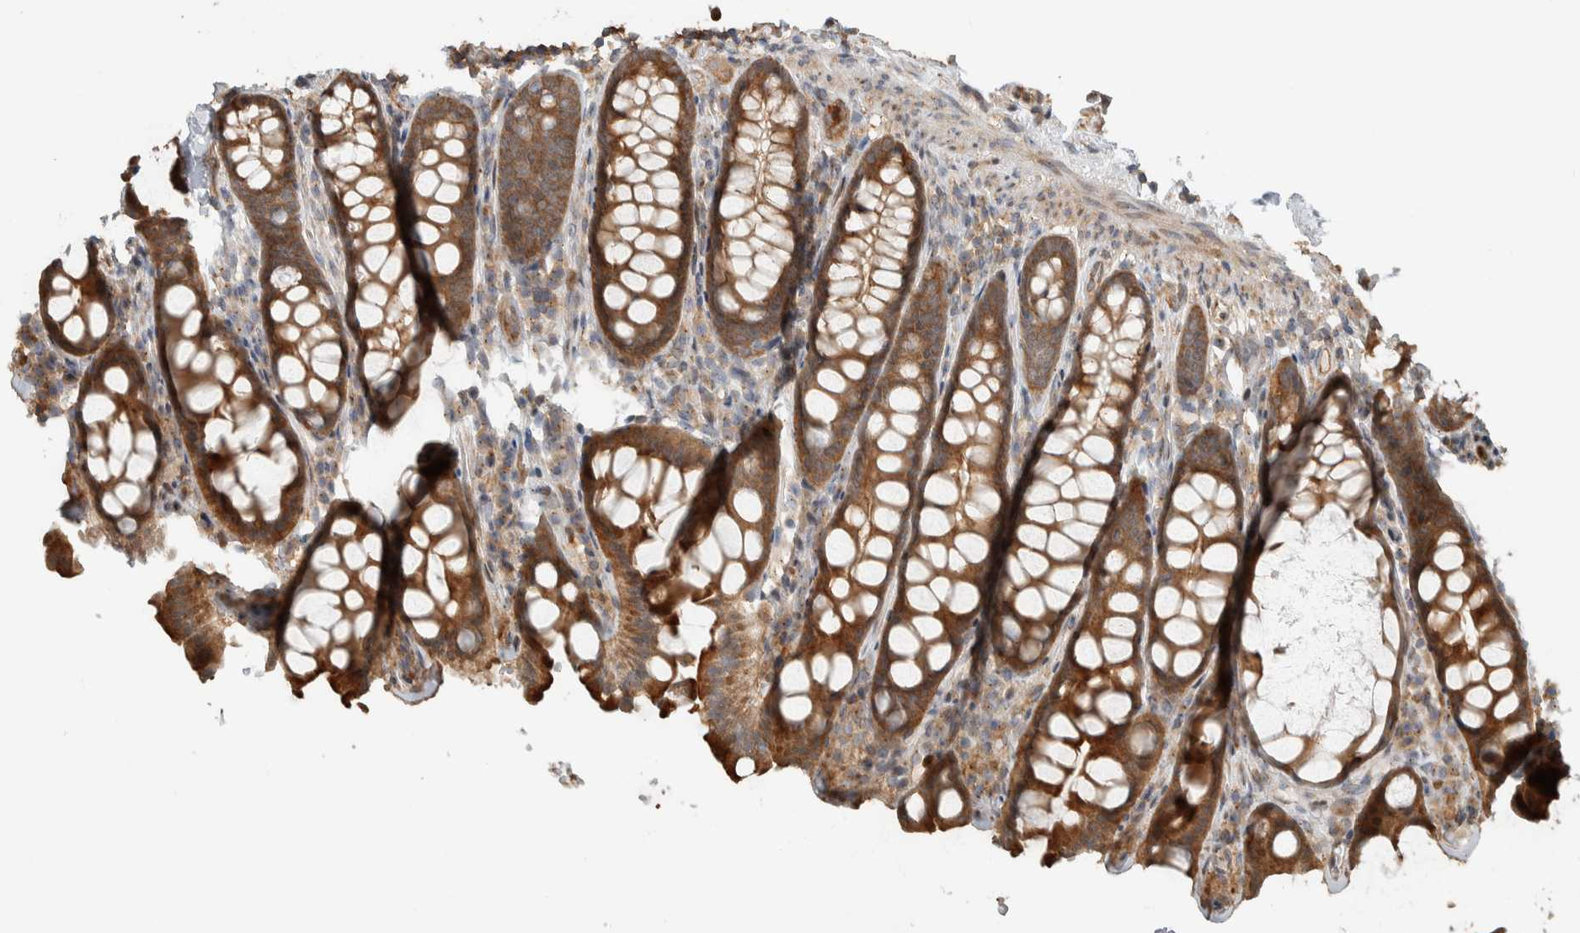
{"staining": {"intensity": "moderate", "quantity": ">75%", "location": "cytoplasmic/membranous"}, "tissue": "colon", "cell_type": "Endothelial cells", "image_type": "normal", "snomed": [{"axis": "morphology", "description": "Normal tissue, NOS"}, {"axis": "topography", "description": "Colon"}, {"axis": "topography", "description": "Peripheral nerve tissue"}], "caption": "IHC photomicrograph of benign human colon stained for a protein (brown), which shows medium levels of moderate cytoplasmic/membranous staining in about >75% of endothelial cells.", "gene": "CNTROB", "patient": {"sex": "female", "age": 61}}